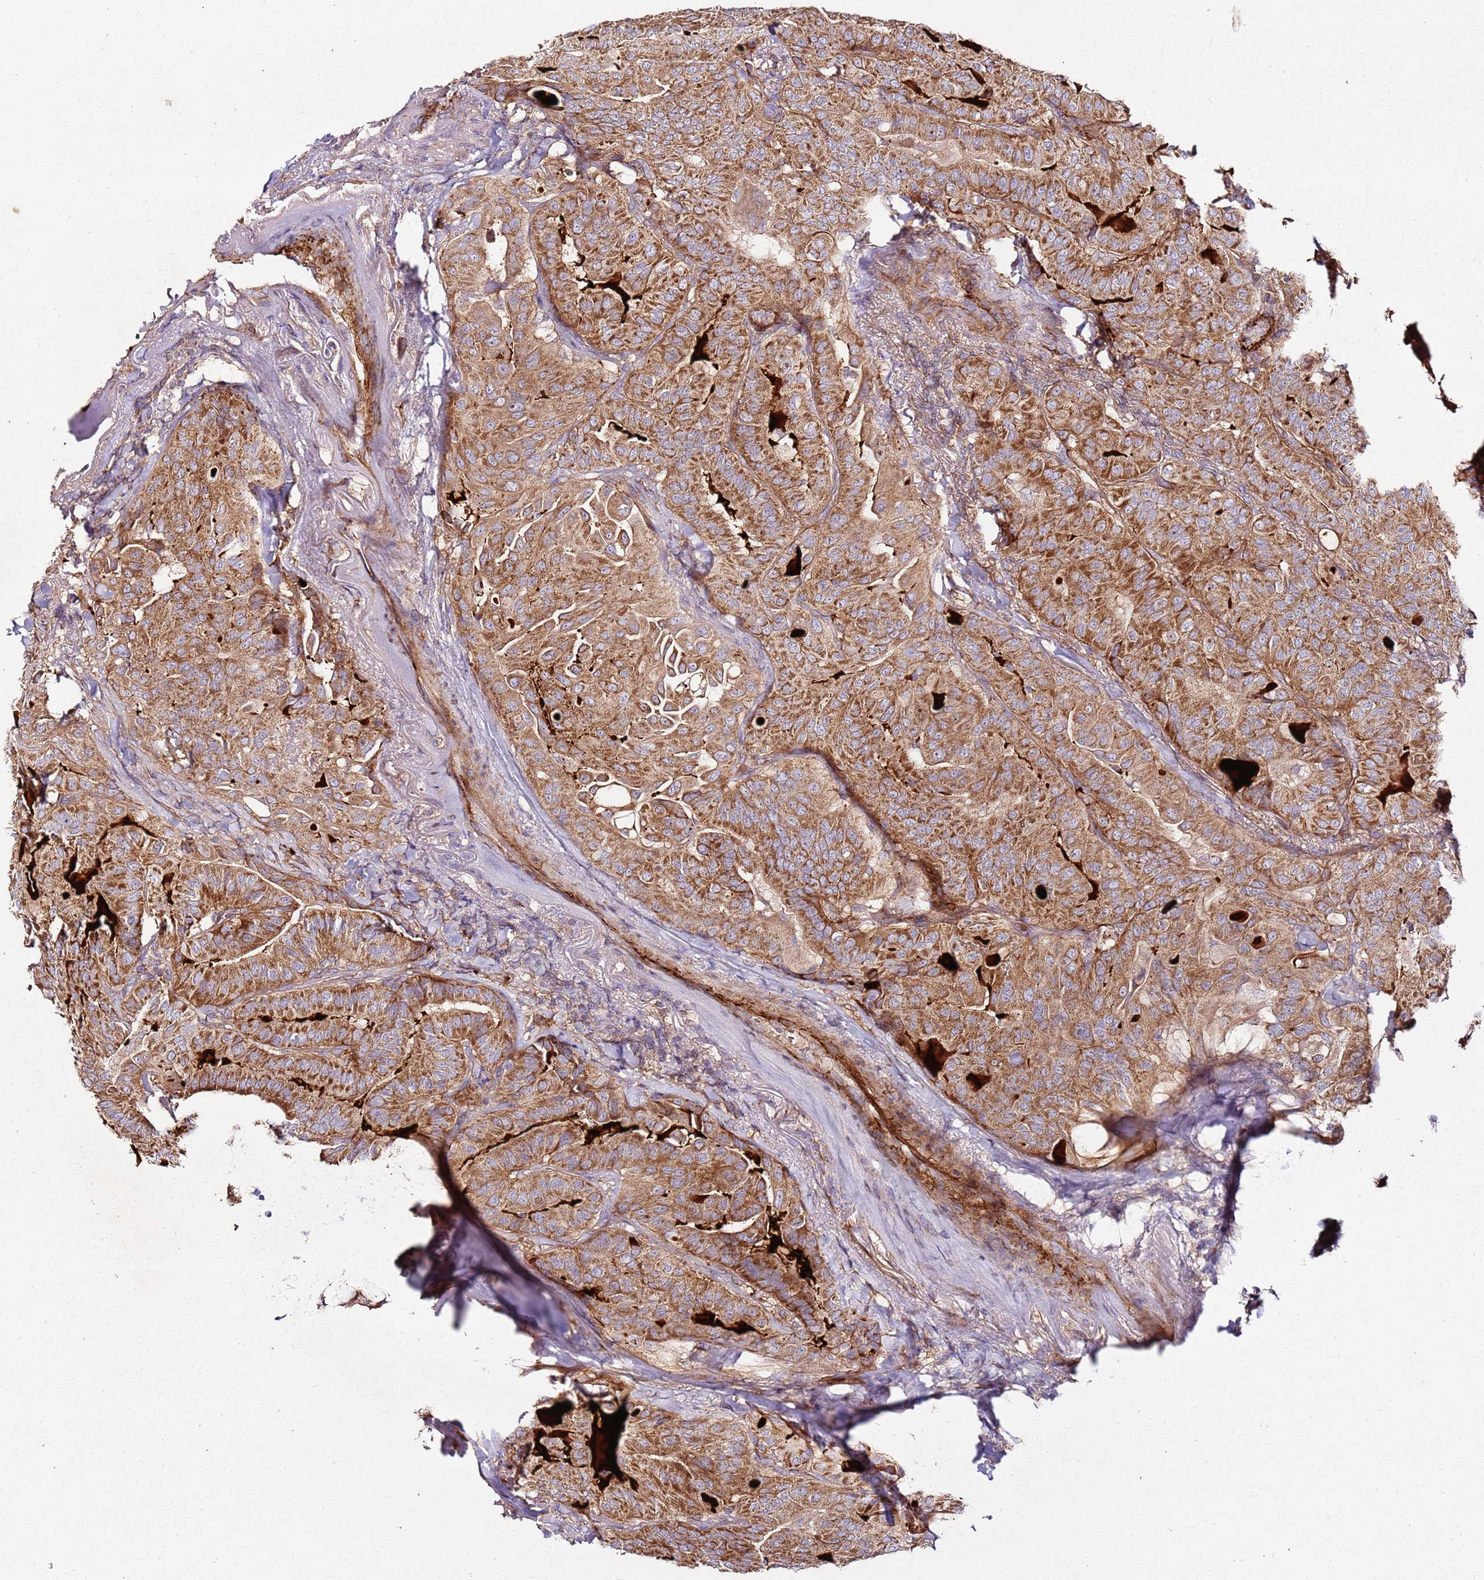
{"staining": {"intensity": "moderate", "quantity": ">75%", "location": "cytoplasmic/membranous"}, "tissue": "thyroid cancer", "cell_type": "Tumor cells", "image_type": "cancer", "snomed": [{"axis": "morphology", "description": "Papillary adenocarcinoma, NOS"}, {"axis": "topography", "description": "Thyroid gland"}], "caption": "Immunohistochemistry of thyroid papillary adenocarcinoma displays medium levels of moderate cytoplasmic/membranous staining in about >75% of tumor cells.", "gene": "KRTAP21-3", "patient": {"sex": "female", "age": 68}}